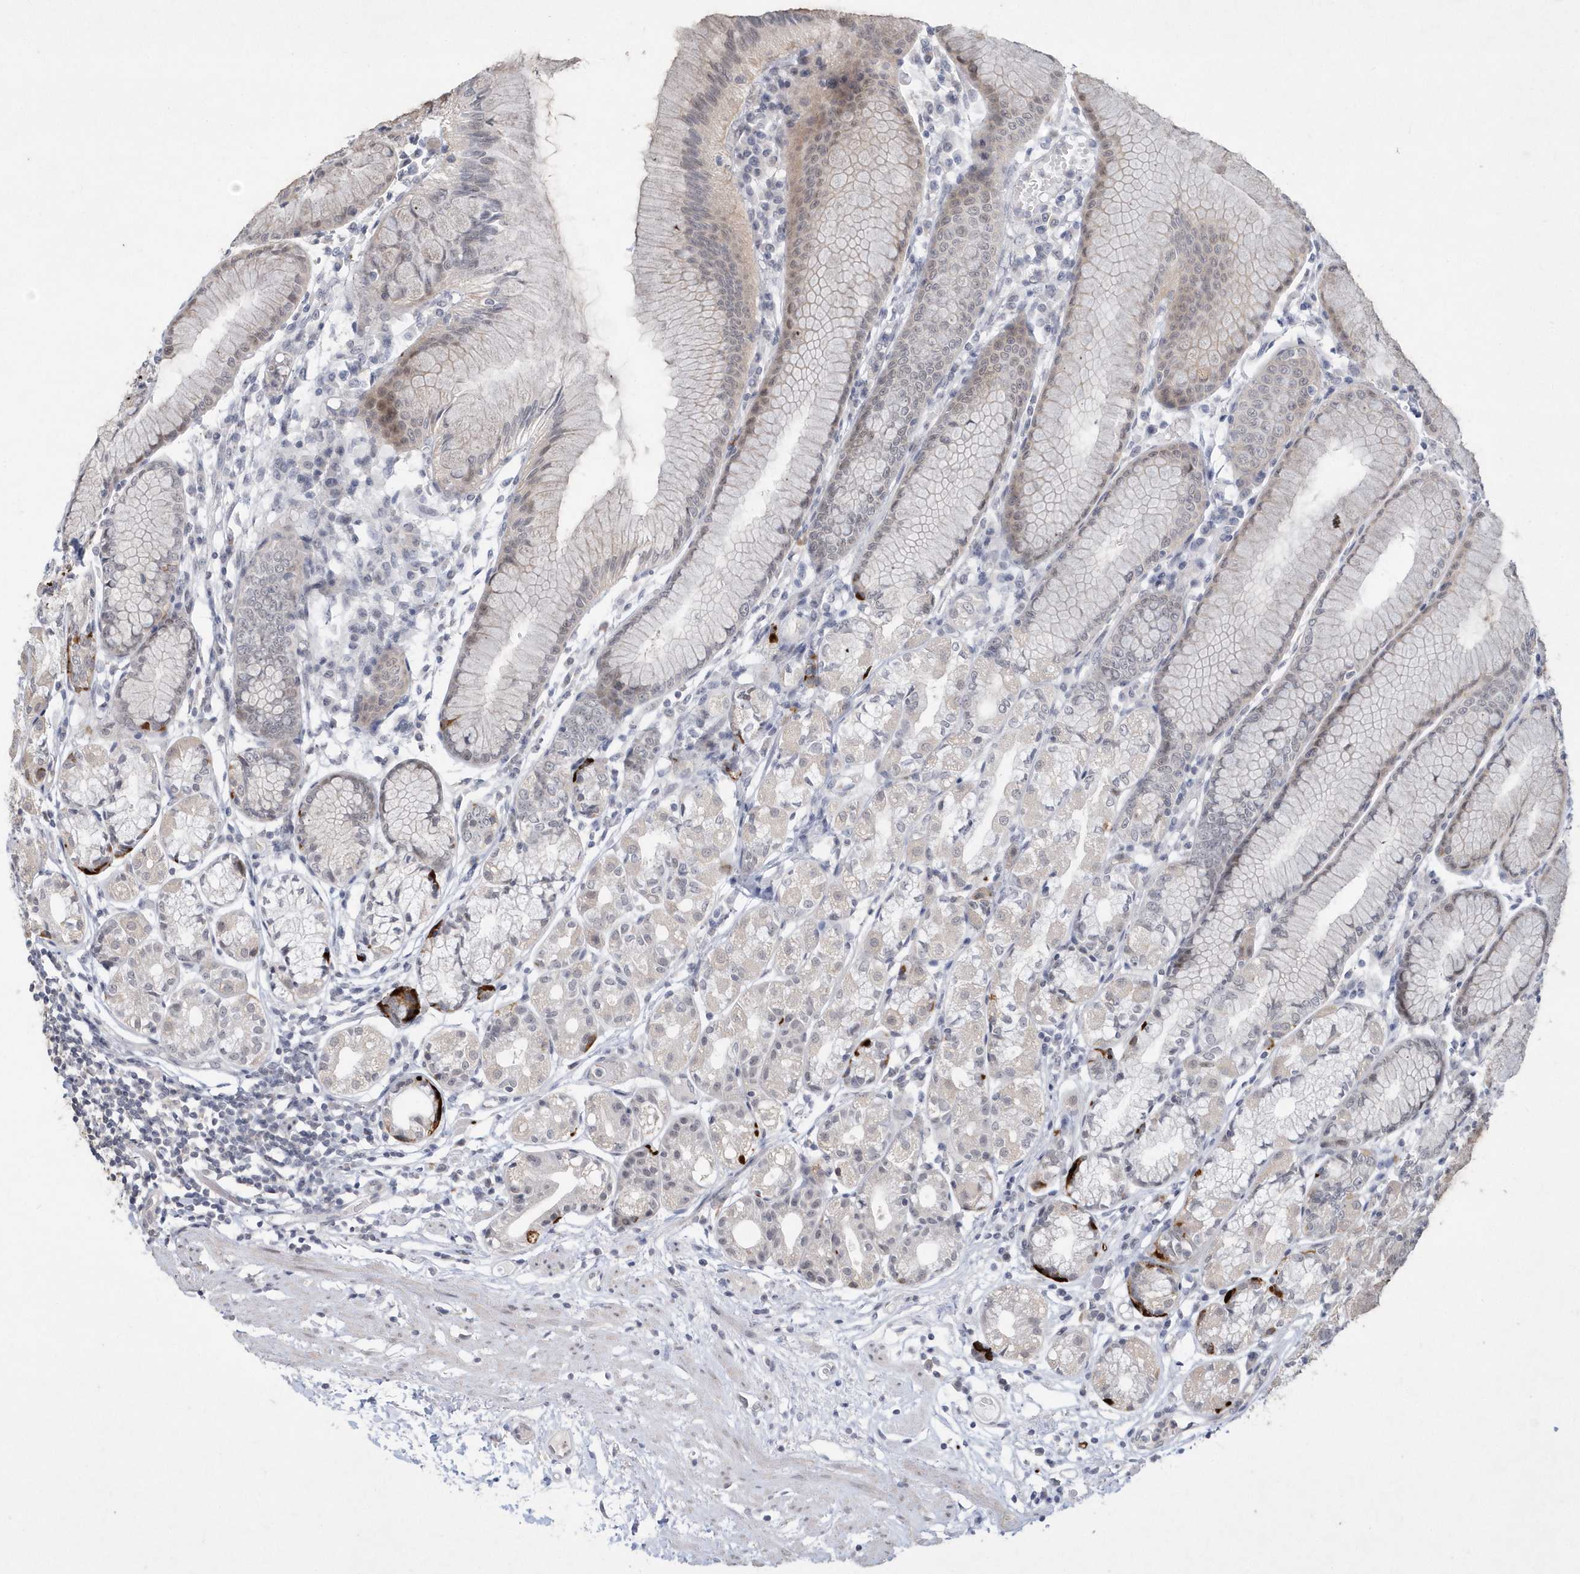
{"staining": {"intensity": "strong", "quantity": "<25%", "location": "cytoplasmic/membranous"}, "tissue": "stomach", "cell_type": "Glandular cells", "image_type": "normal", "snomed": [{"axis": "morphology", "description": "Normal tissue, NOS"}, {"axis": "topography", "description": "Stomach"}], "caption": "Glandular cells show medium levels of strong cytoplasmic/membranous positivity in approximately <25% of cells in normal stomach.", "gene": "TSPEAR", "patient": {"sex": "female", "age": 57}}